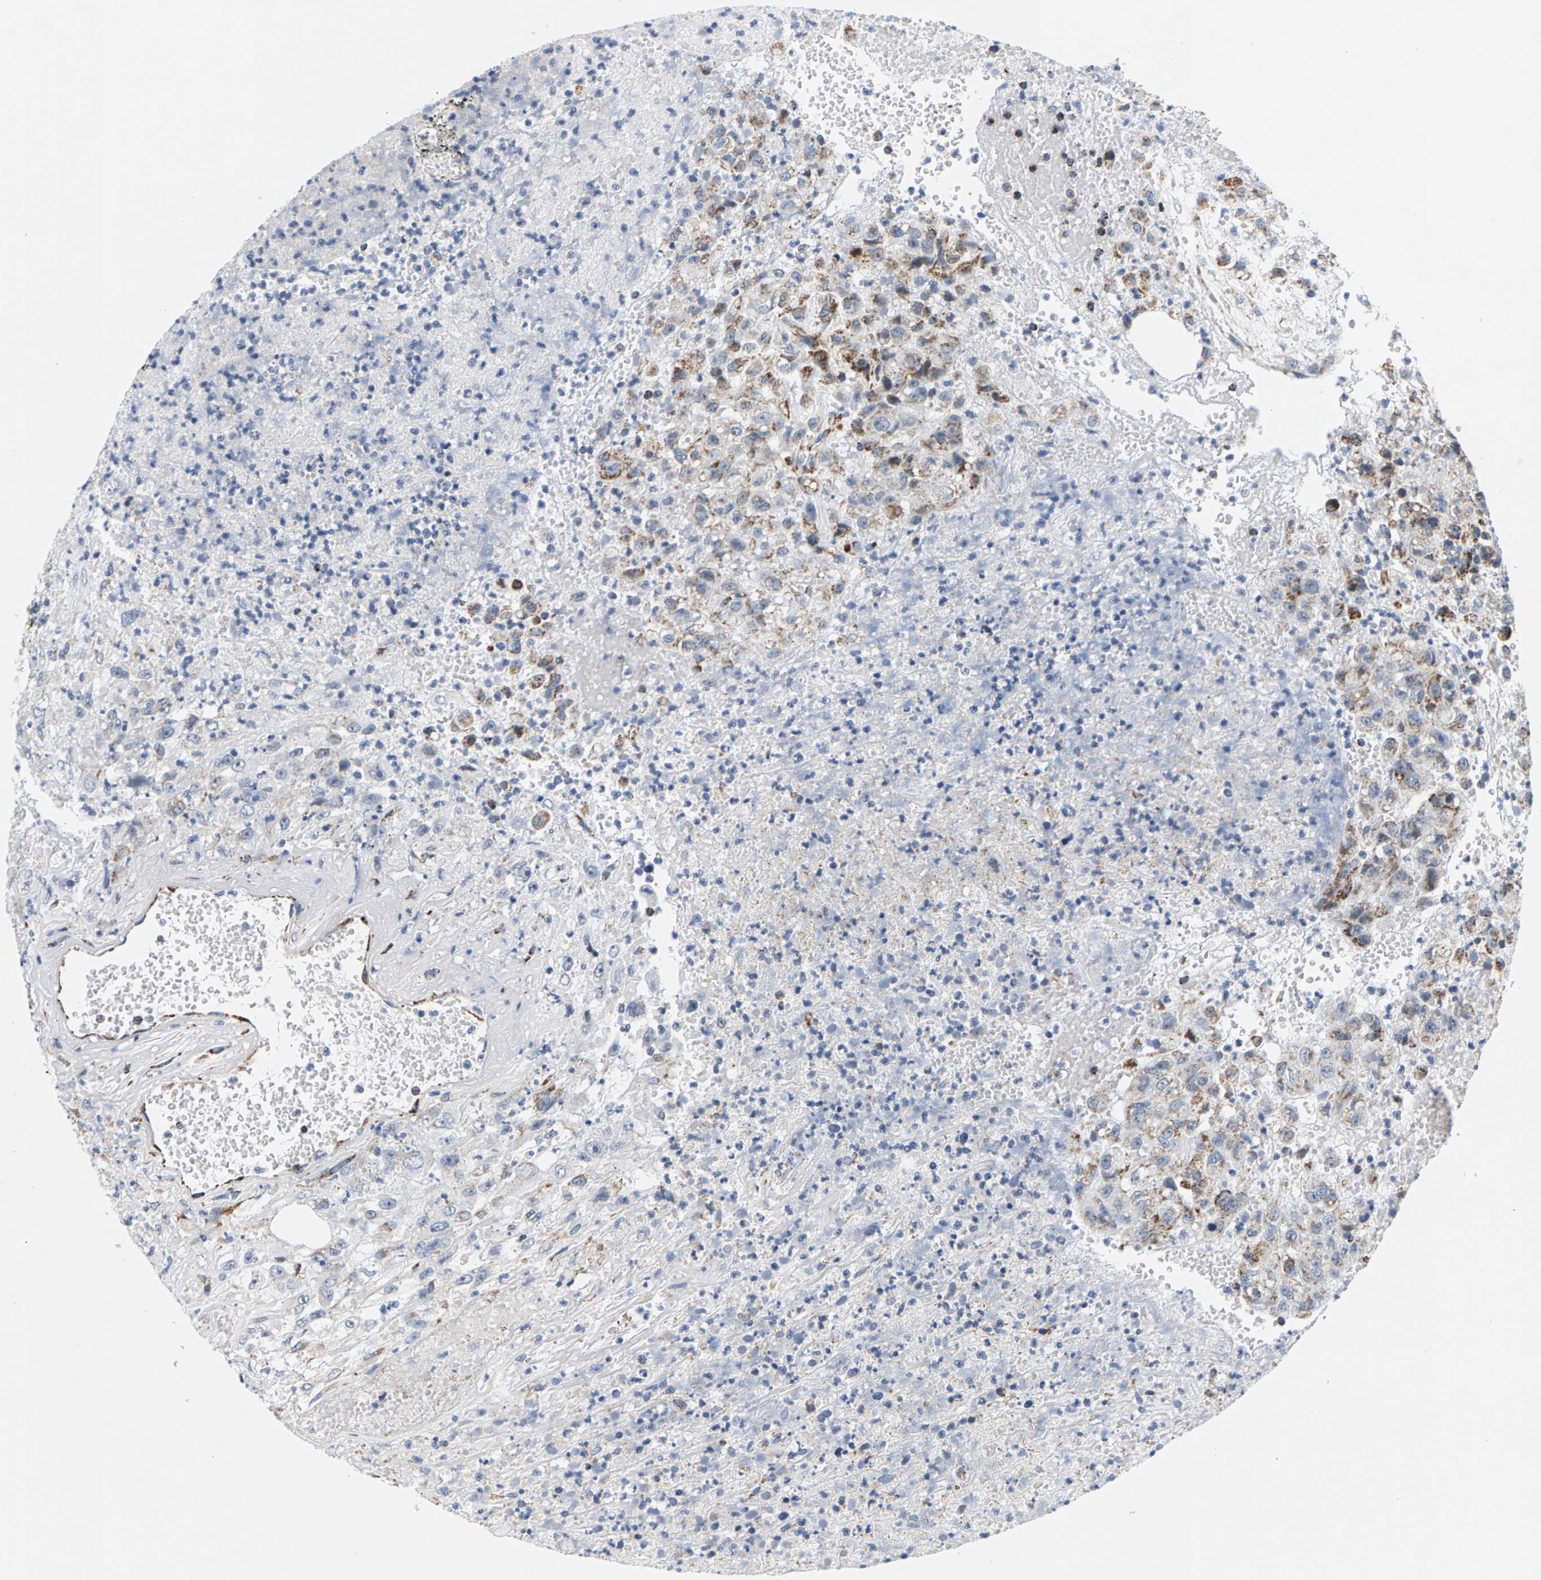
{"staining": {"intensity": "moderate", "quantity": ">75%", "location": "cytoplasmic/membranous"}, "tissue": "urothelial cancer", "cell_type": "Tumor cells", "image_type": "cancer", "snomed": [{"axis": "morphology", "description": "Urothelial carcinoma, High grade"}, {"axis": "topography", "description": "Urinary bladder"}], "caption": "High-grade urothelial carcinoma stained with immunohistochemistry displays moderate cytoplasmic/membranous positivity in about >75% of tumor cells.", "gene": "PDE1A", "patient": {"sex": "male", "age": 46}}